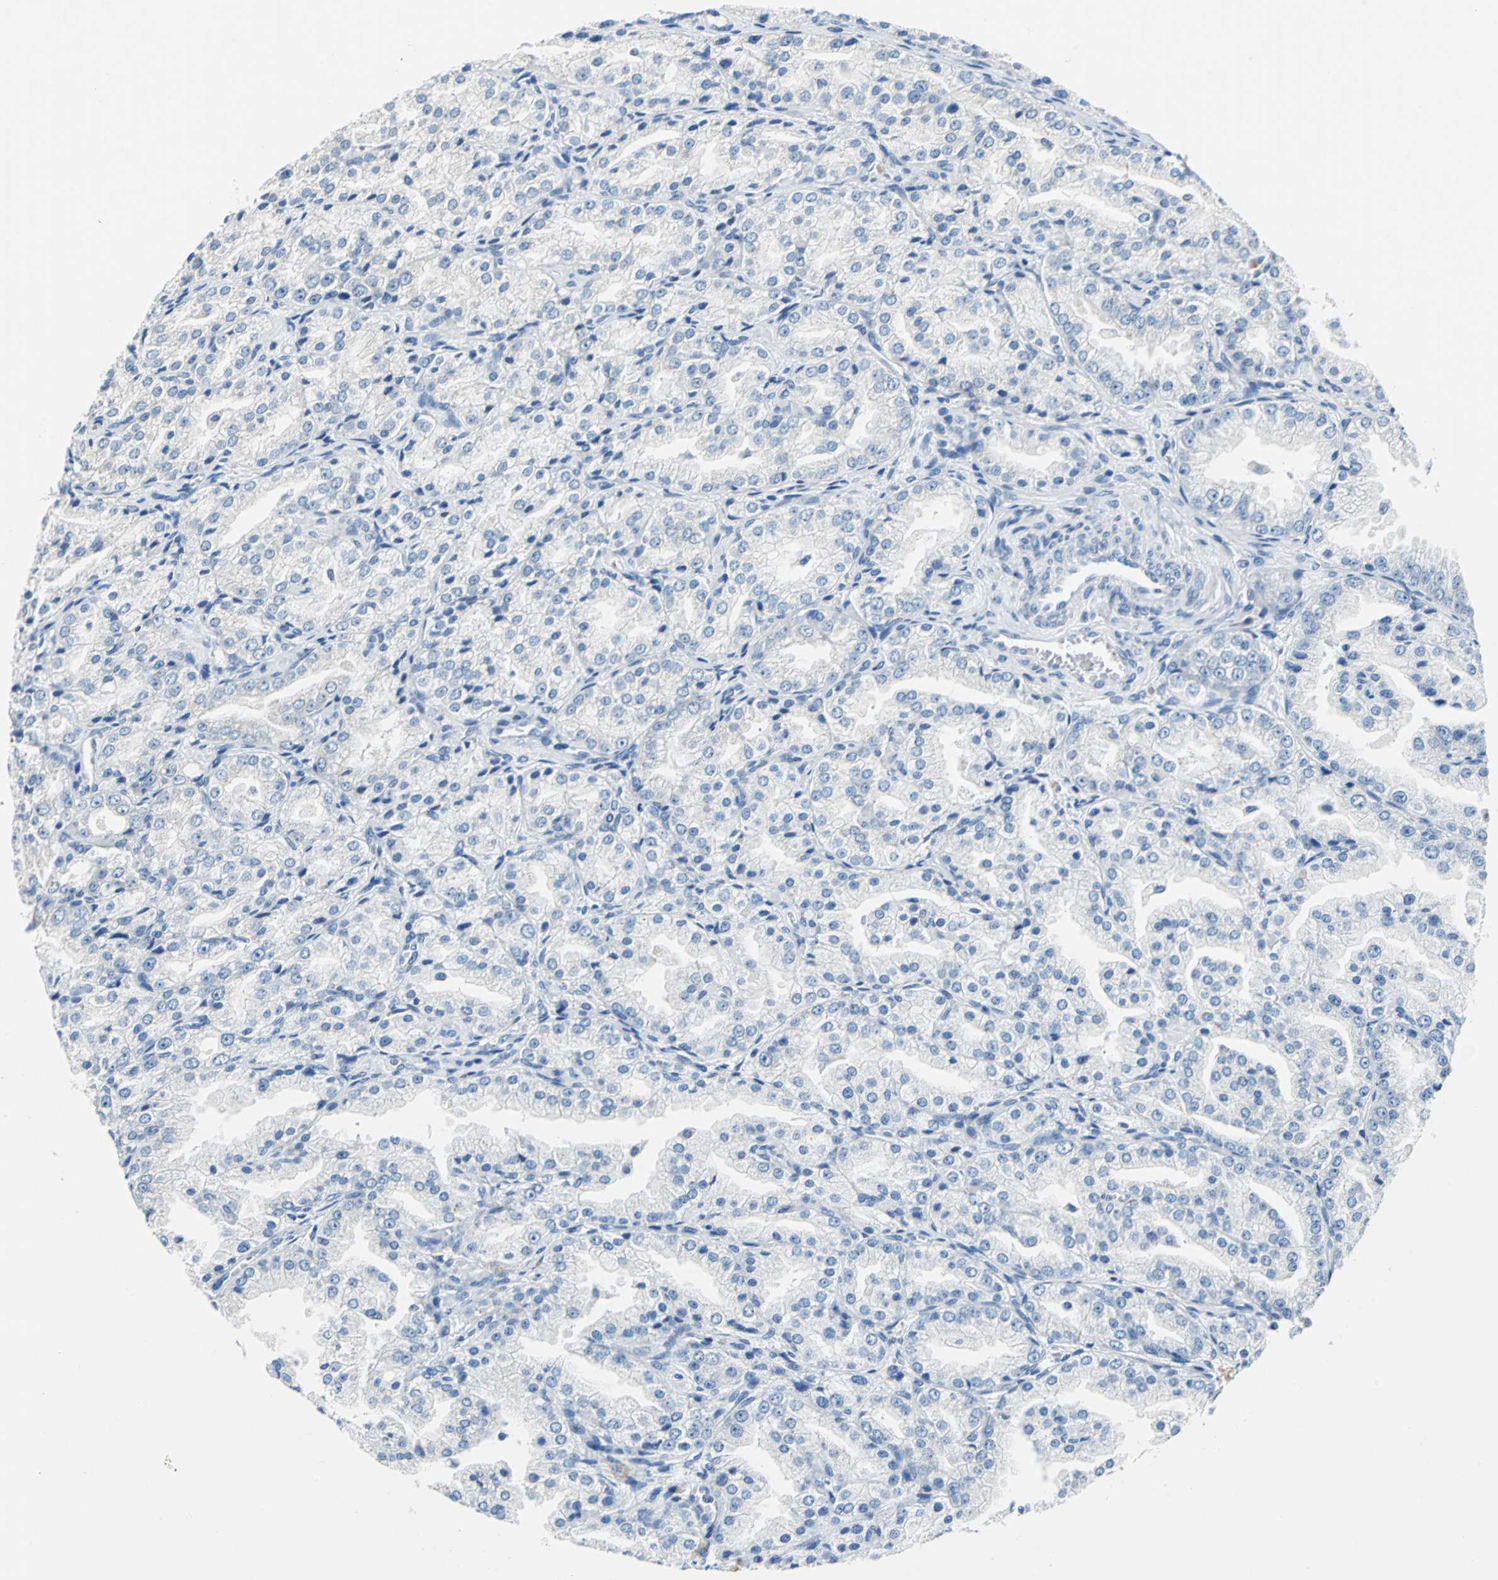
{"staining": {"intensity": "negative", "quantity": "none", "location": "none"}, "tissue": "prostate cancer", "cell_type": "Tumor cells", "image_type": "cancer", "snomed": [{"axis": "morphology", "description": "Adenocarcinoma, High grade"}, {"axis": "topography", "description": "Prostate"}], "caption": "Immunohistochemistry (IHC) image of neoplastic tissue: prostate cancer (high-grade adenocarcinoma) stained with DAB demonstrates no significant protein staining in tumor cells.", "gene": "TEX264", "patient": {"sex": "male", "age": 61}}